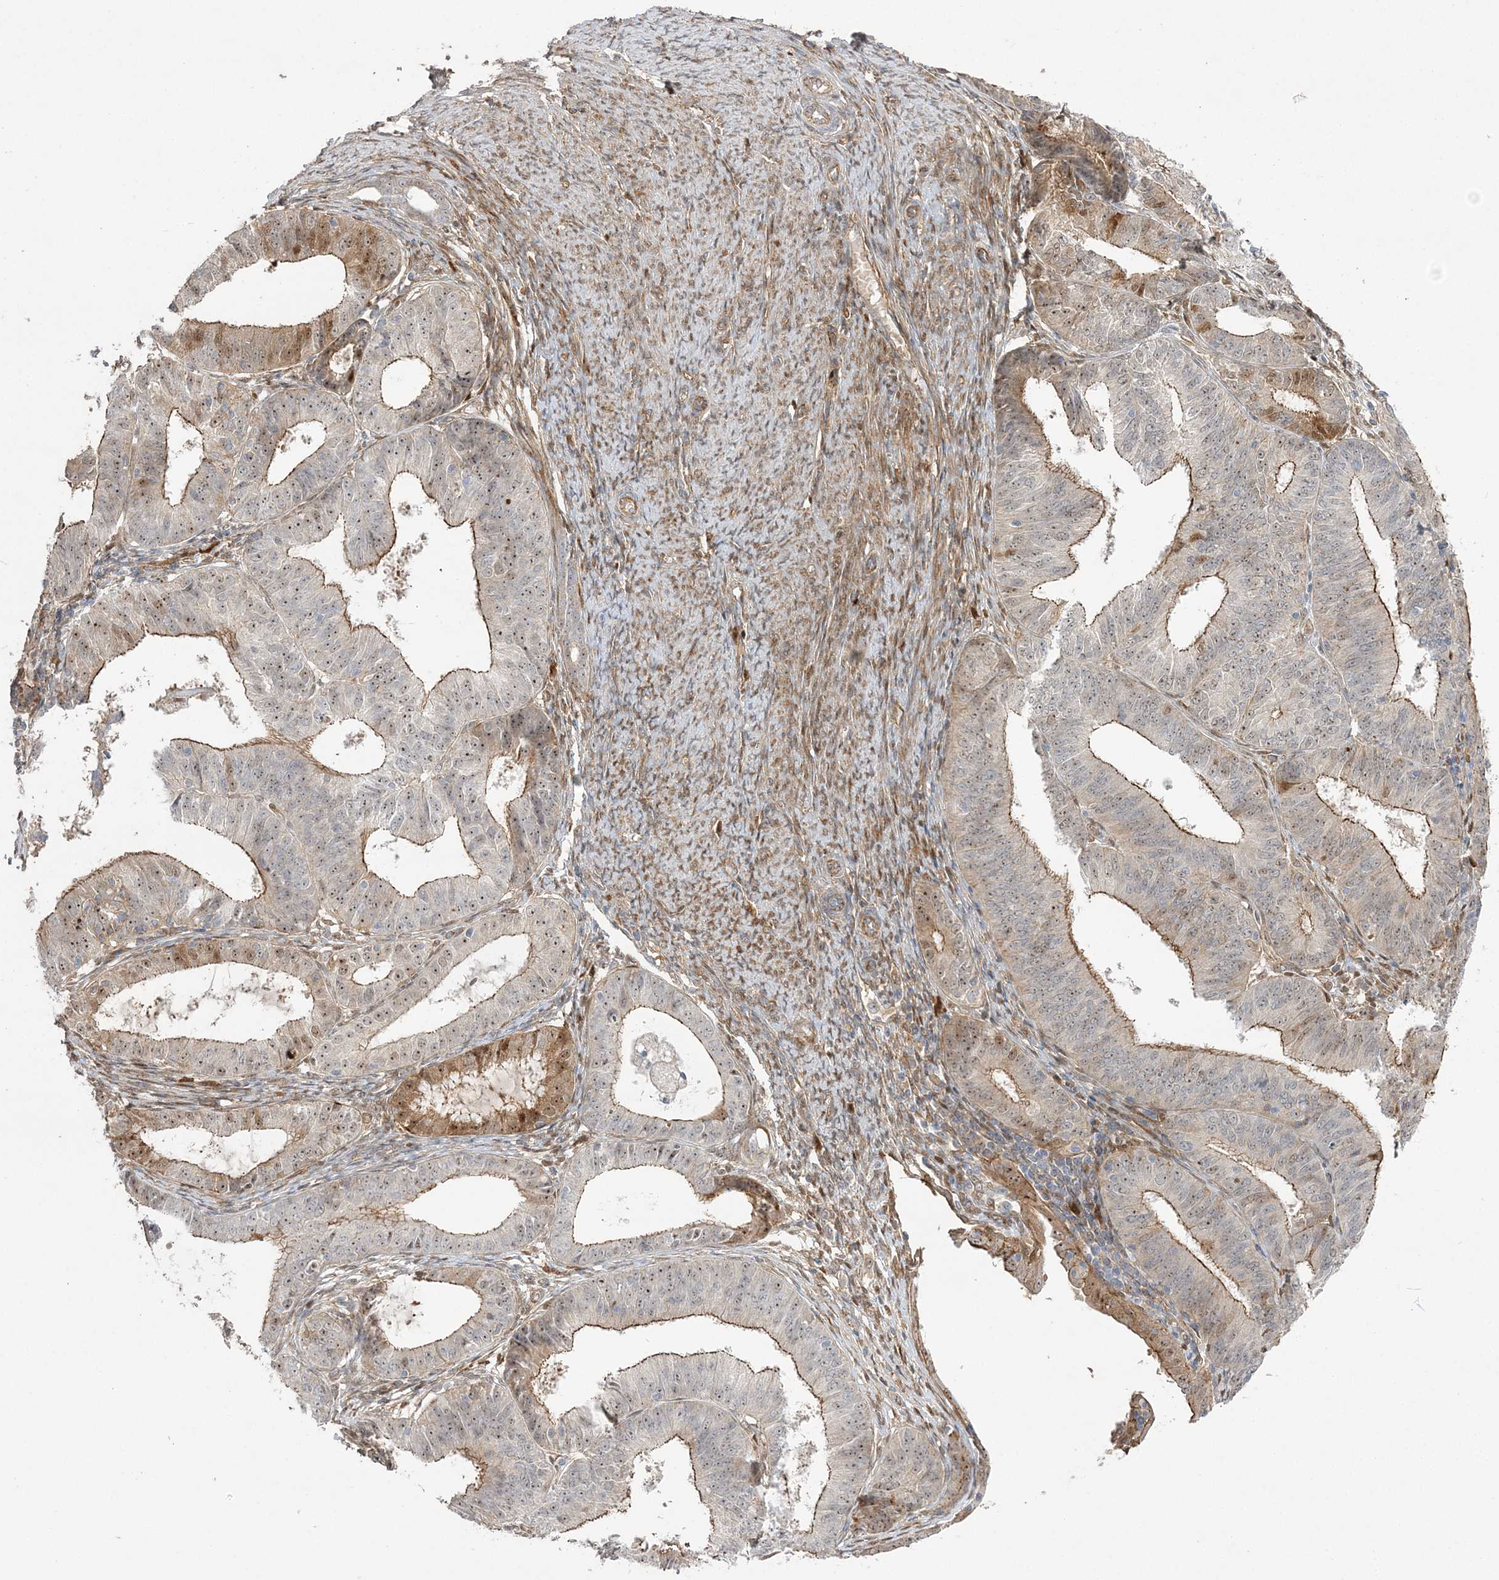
{"staining": {"intensity": "moderate", "quantity": ">75%", "location": "cytoplasmic/membranous,nuclear"}, "tissue": "endometrial cancer", "cell_type": "Tumor cells", "image_type": "cancer", "snomed": [{"axis": "morphology", "description": "Adenocarcinoma, NOS"}, {"axis": "topography", "description": "Endometrium"}], "caption": "Immunohistochemical staining of adenocarcinoma (endometrial) exhibits medium levels of moderate cytoplasmic/membranous and nuclear protein positivity in about >75% of tumor cells. Ihc stains the protein in brown and the nuclei are stained blue.", "gene": "NPM3", "patient": {"sex": "female", "age": 51}}